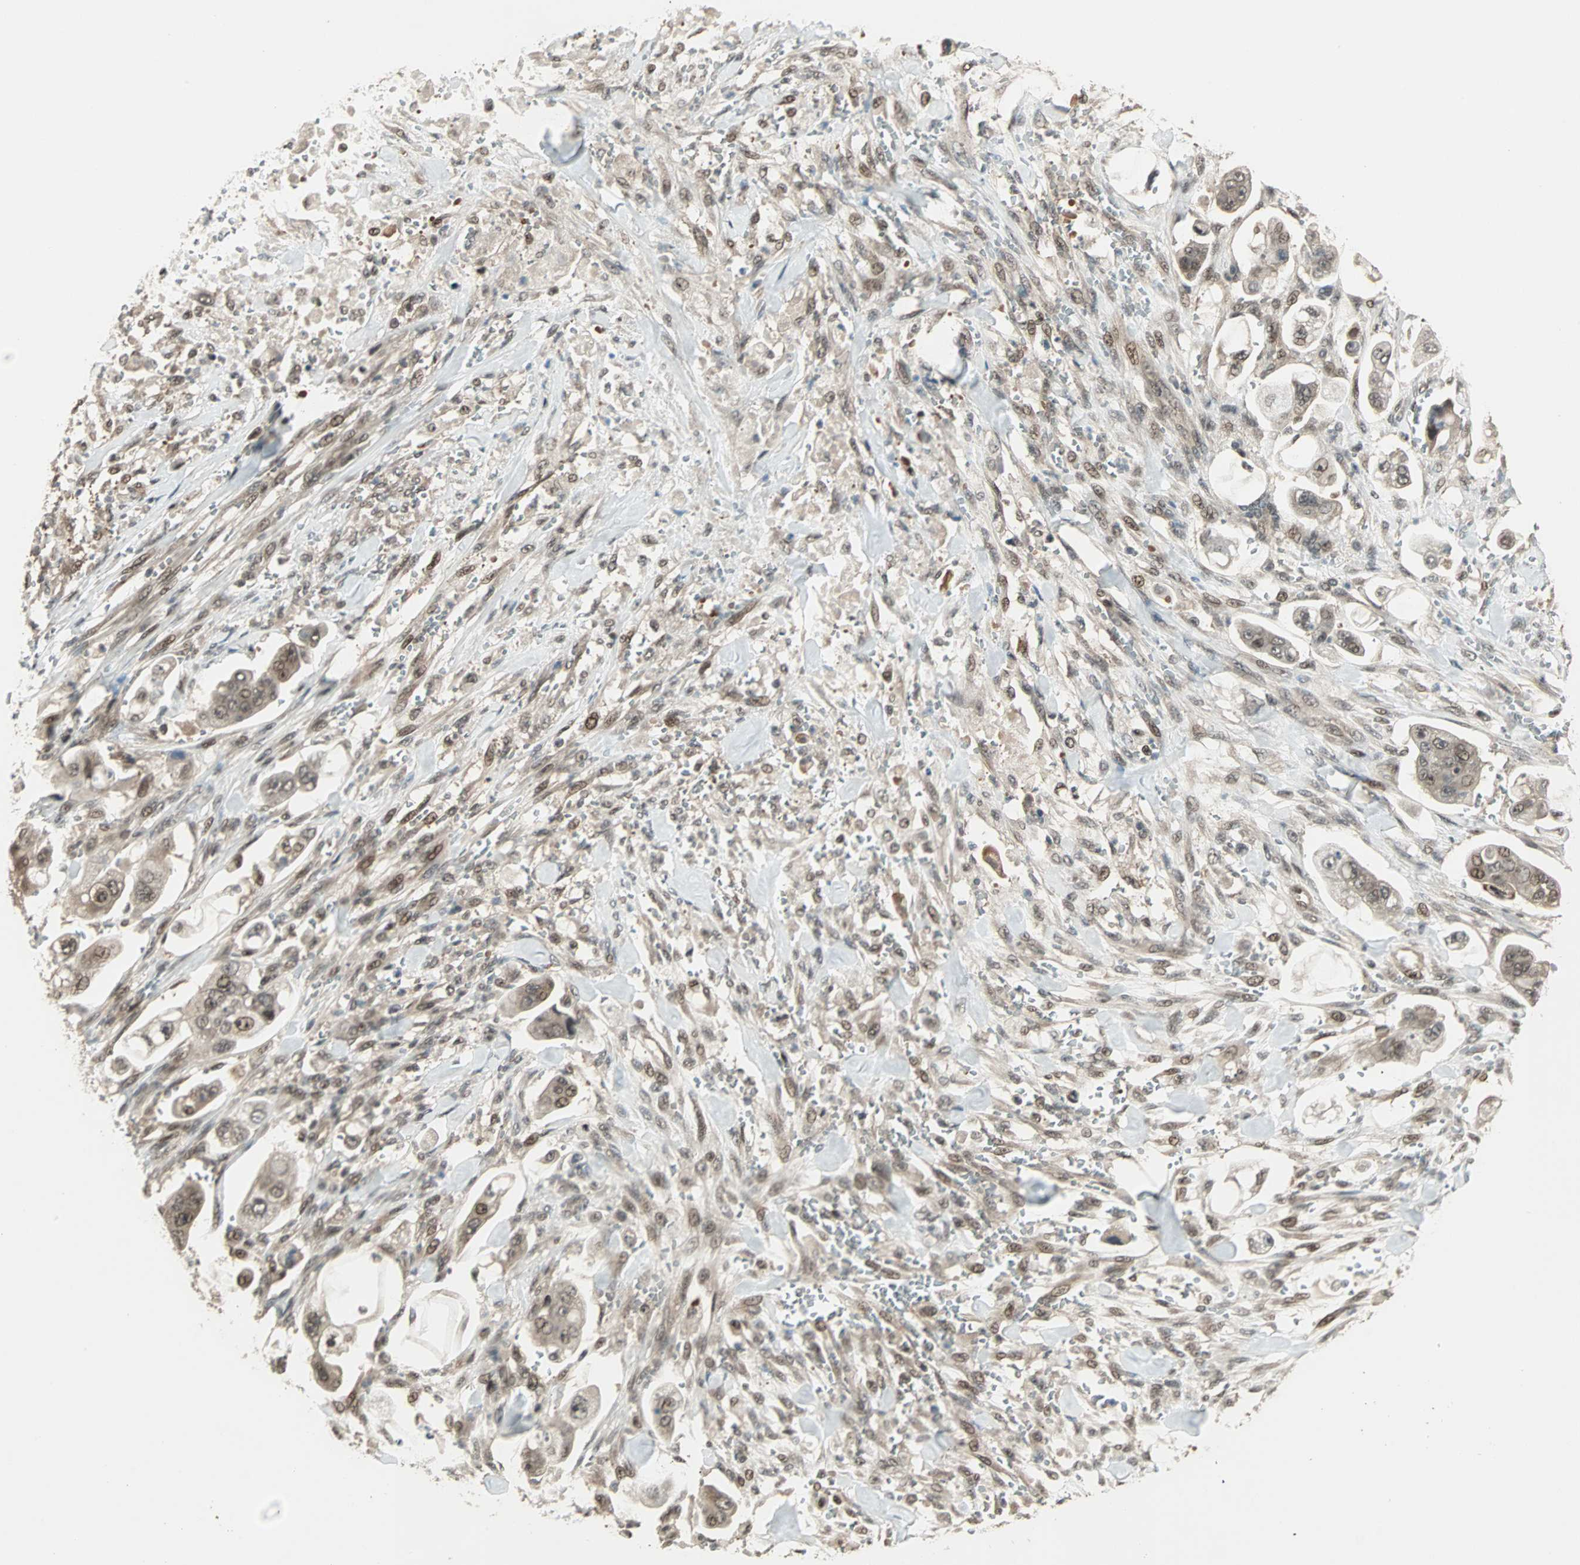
{"staining": {"intensity": "weak", "quantity": ">75%", "location": "cytoplasmic/membranous,nuclear"}, "tissue": "stomach cancer", "cell_type": "Tumor cells", "image_type": "cancer", "snomed": [{"axis": "morphology", "description": "Adenocarcinoma, NOS"}, {"axis": "topography", "description": "Stomach"}], "caption": "Immunohistochemical staining of stomach cancer shows low levels of weak cytoplasmic/membranous and nuclear protein expression in approximately >75% of tumor cells.", "gene": "ZNF701", "patient": {"sex": "male", "age": 62}}